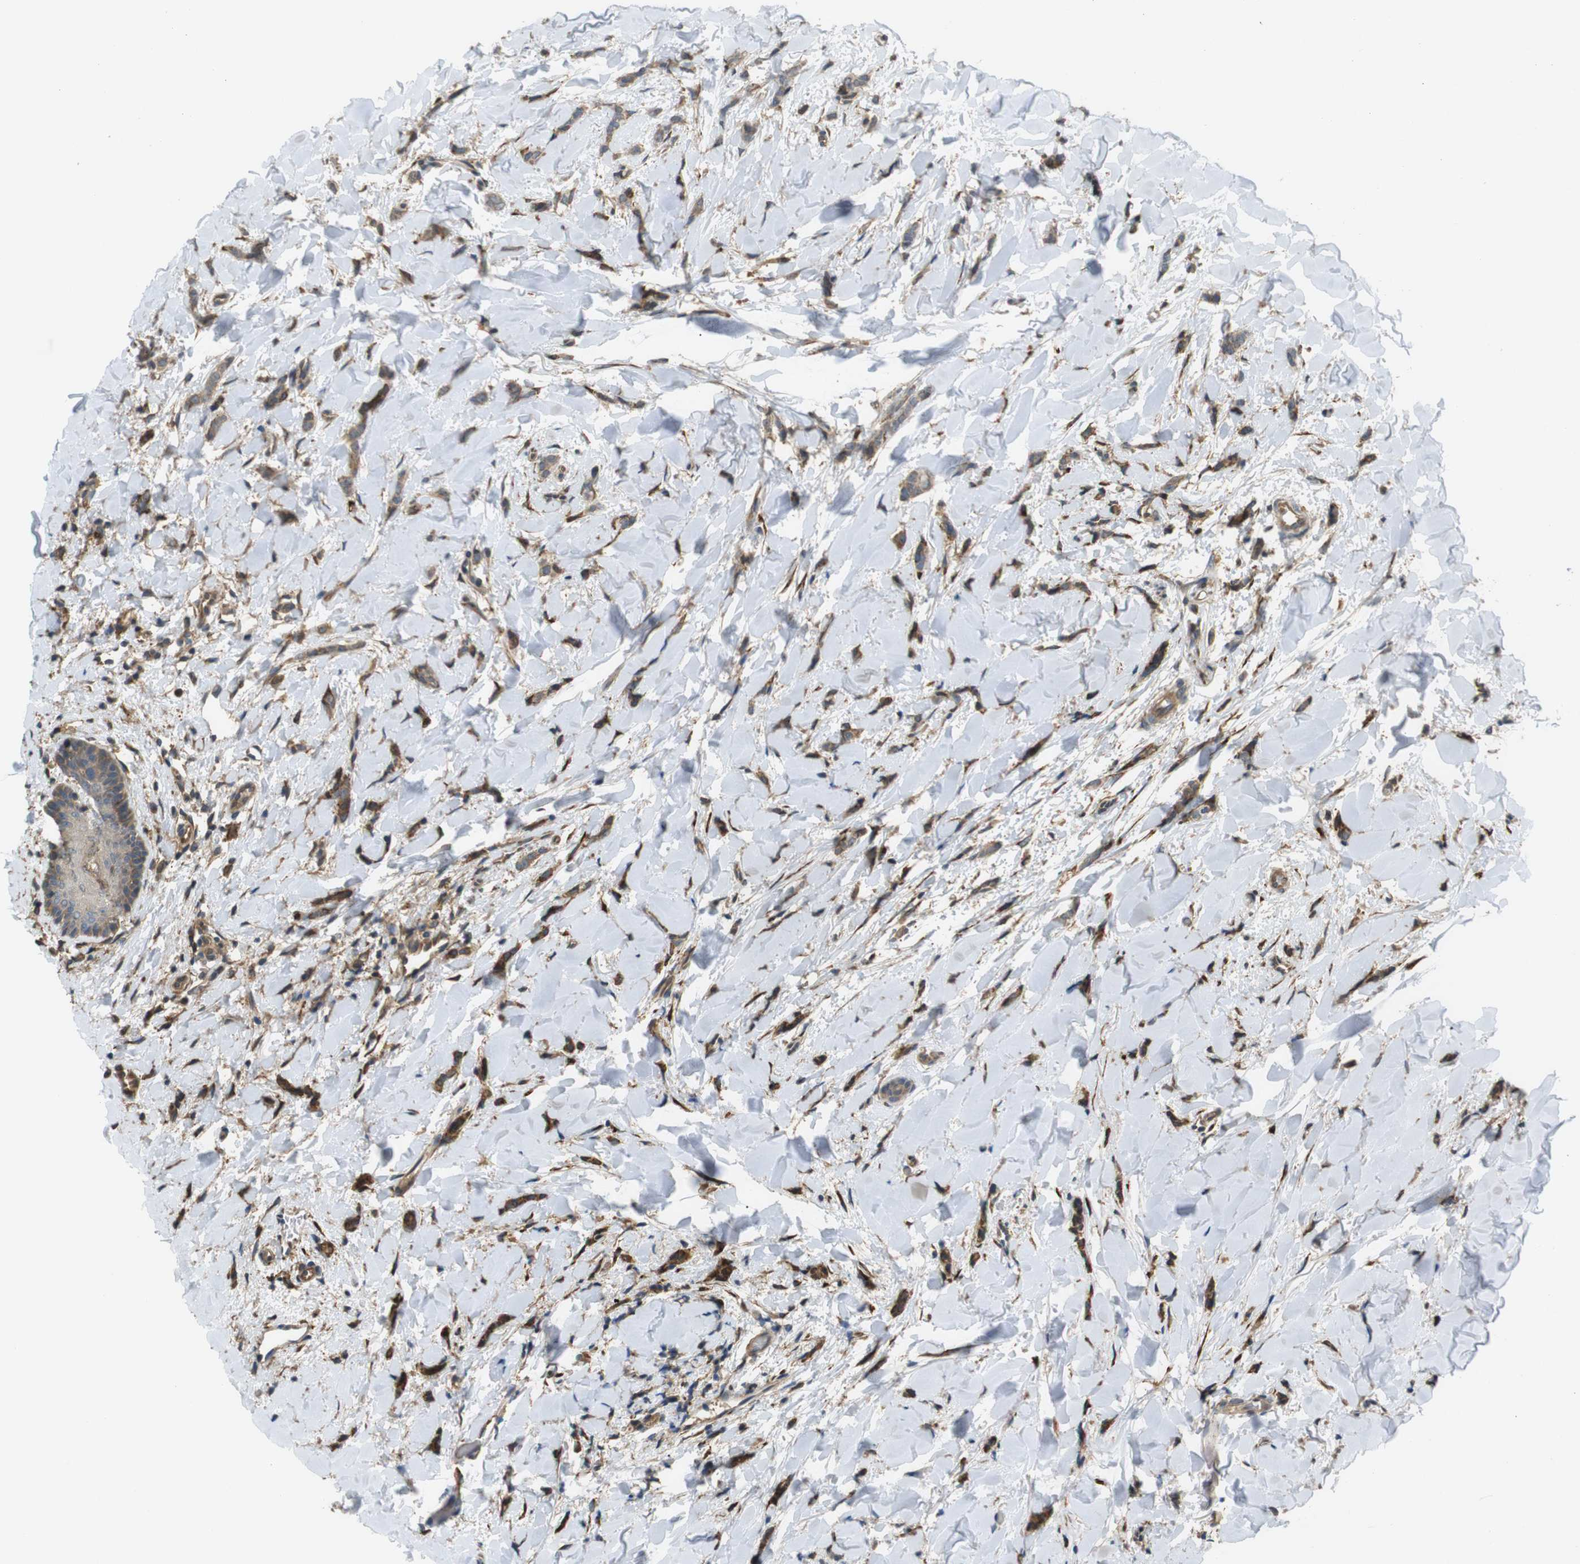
{"staining": {"intensity": "moderate", "quantity": ">75%", "location": "cytoplasmic/membranous"}, "tissue": "breast cancer", "cell_type": "Tumor cells", "image_type": "cancer", "snomed": [{"axis": "morphology", "description": "Lobular carcinoma"}, {"axis": "topography", "description": "Skin"}, {"axis": "topography", "description": "Breast"}], "caption": "Immunohistochemistry (DAB) staining of human breast cancer (lobular carcinoma) demonstrates moderate cytoplasmic/membranous protein staining in about >75% of tumor cells. The staining is performed using DAB (3,3'-diaminobenzidine) brown chromogen to label protein expression. The nuclei are counter-stained blue using hematoxylin.", "gene": "ARHGAP24", "patient": {"sex": "female", "age": 46}}